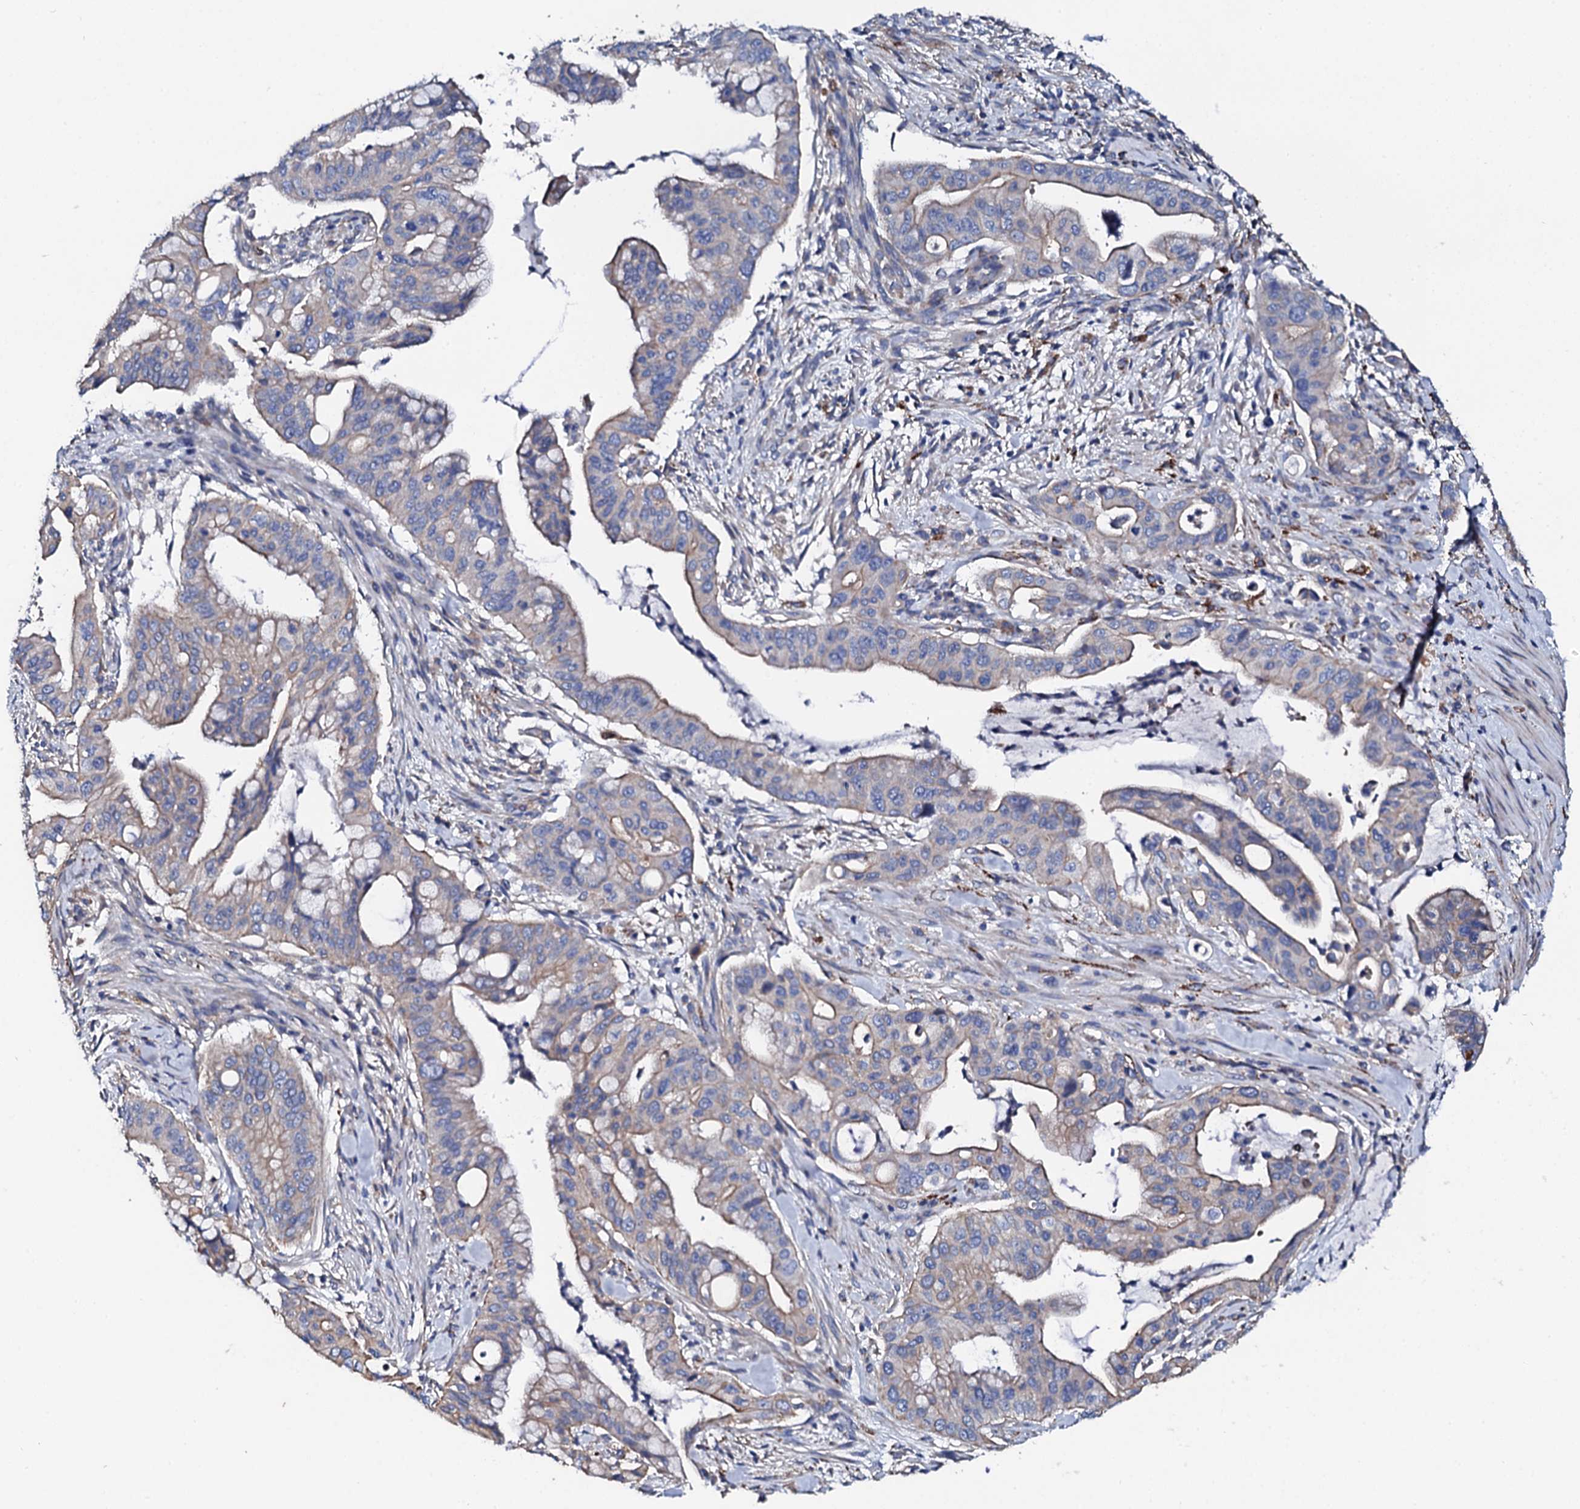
{"staining": {"intensity": "weak", "quantity": "<25%", "location": "cytoplasmic/membranous"}, "tissue": "pancreatic cancer", "cell_type": "Tumor cells", "image_type": "cancer", "snomed": [{"axis": "morphology", "description": "Adenocarcinoma, NOS"}, {"axis": "topography", "description": "Pancreas"}], "caption": "Human pancreatic adenocarcinoma stained for a protein using immunohistochemistry (IHC) exhibits no positivity in tumor cells.", "gene": "KLHL32", "patient": {"sex": "male", "age": 46}}